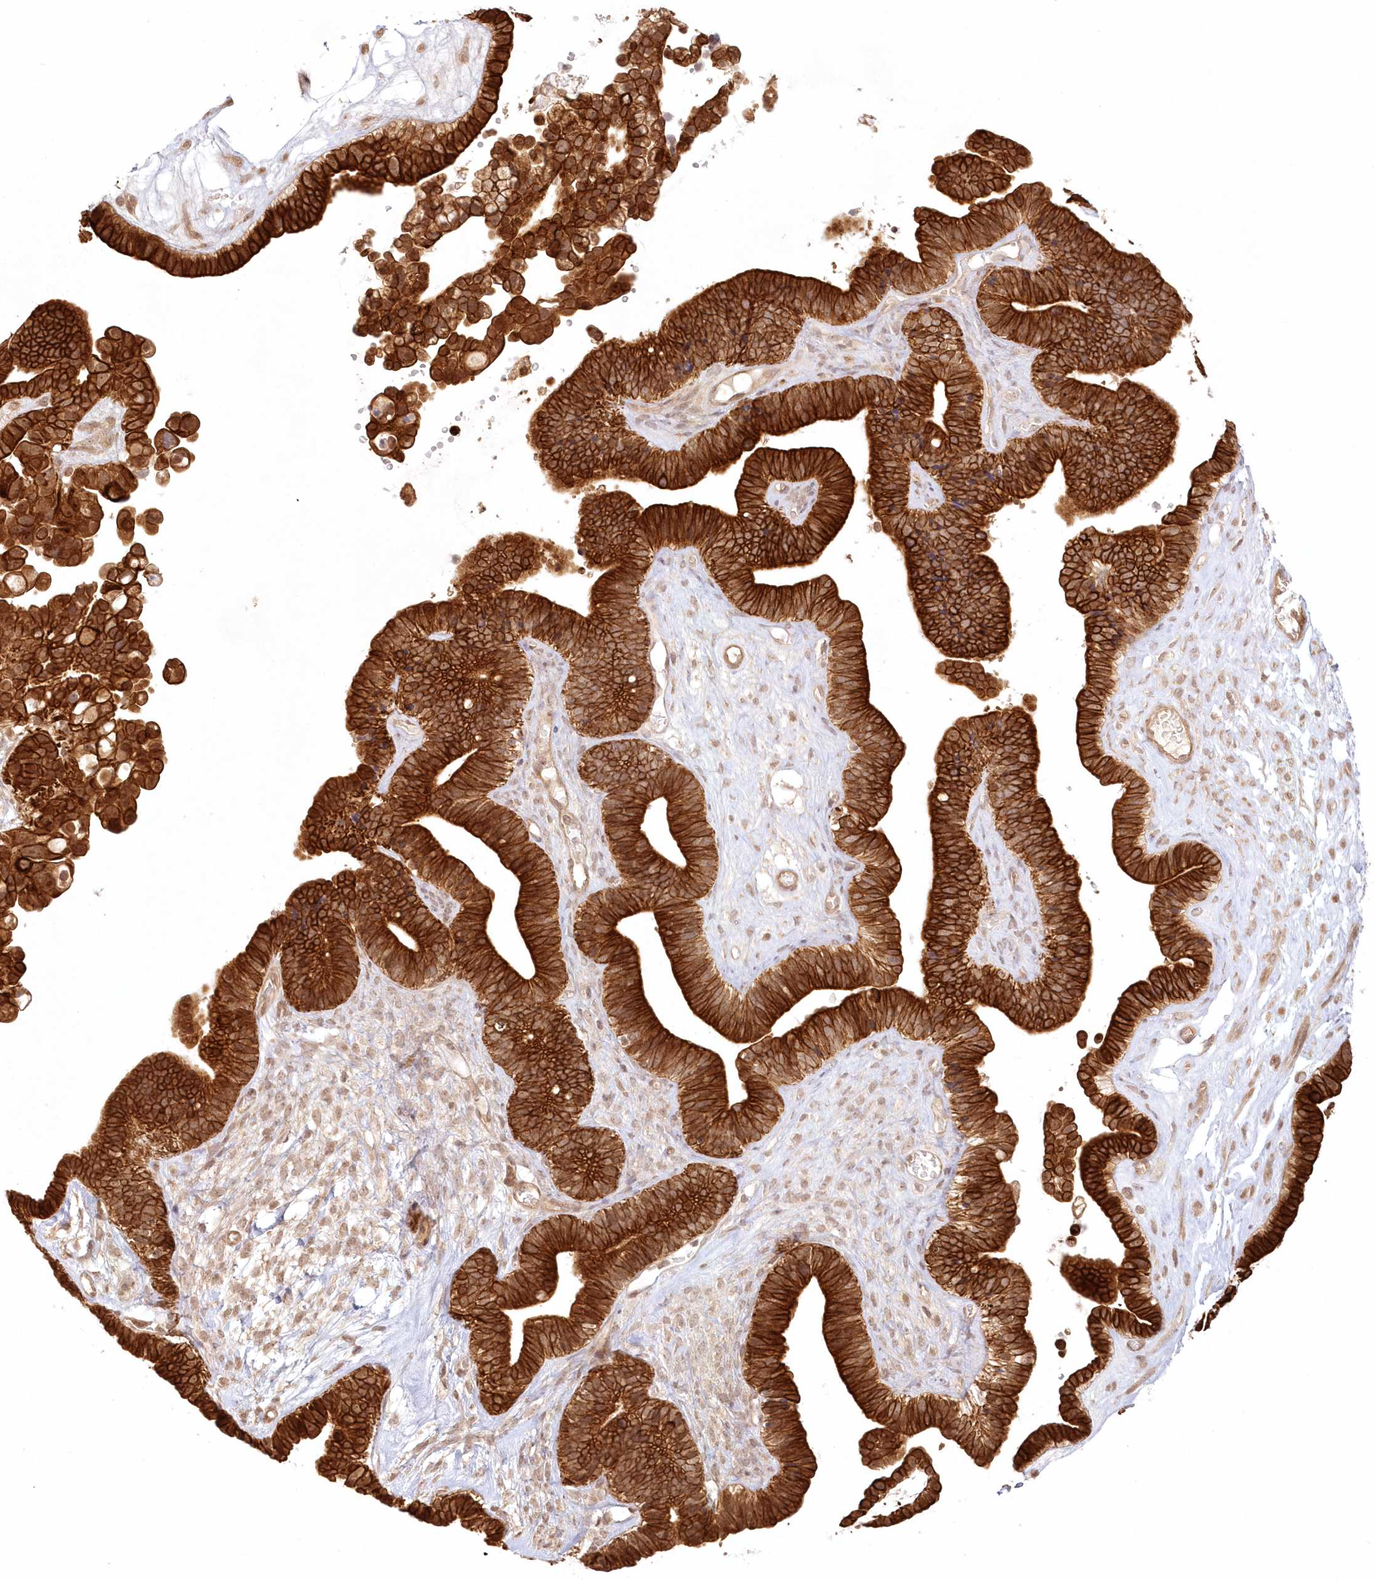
{"staining": {"intensity": "strong", "quantity": ">75%", "location": "cytoplasmic/membranous"}, "tissue": "ovarian cancer", "cell_type": "Tumor cells", "image_type": "cancer", "snomed": [{"axis": "morphology", "description": "Cystadenocarcinoma, serous, NOS"}, {"axis": "topography", "description": "Ovary"}], "caption": "Immunohistochemical staining of ovarian cancer demonstrates high levels of strong cytoplasmic/membranous staining in approximately >75% of tumor cells.", "gene": "KIAA0232", "patient": {"sex": "female", "age": 56}}